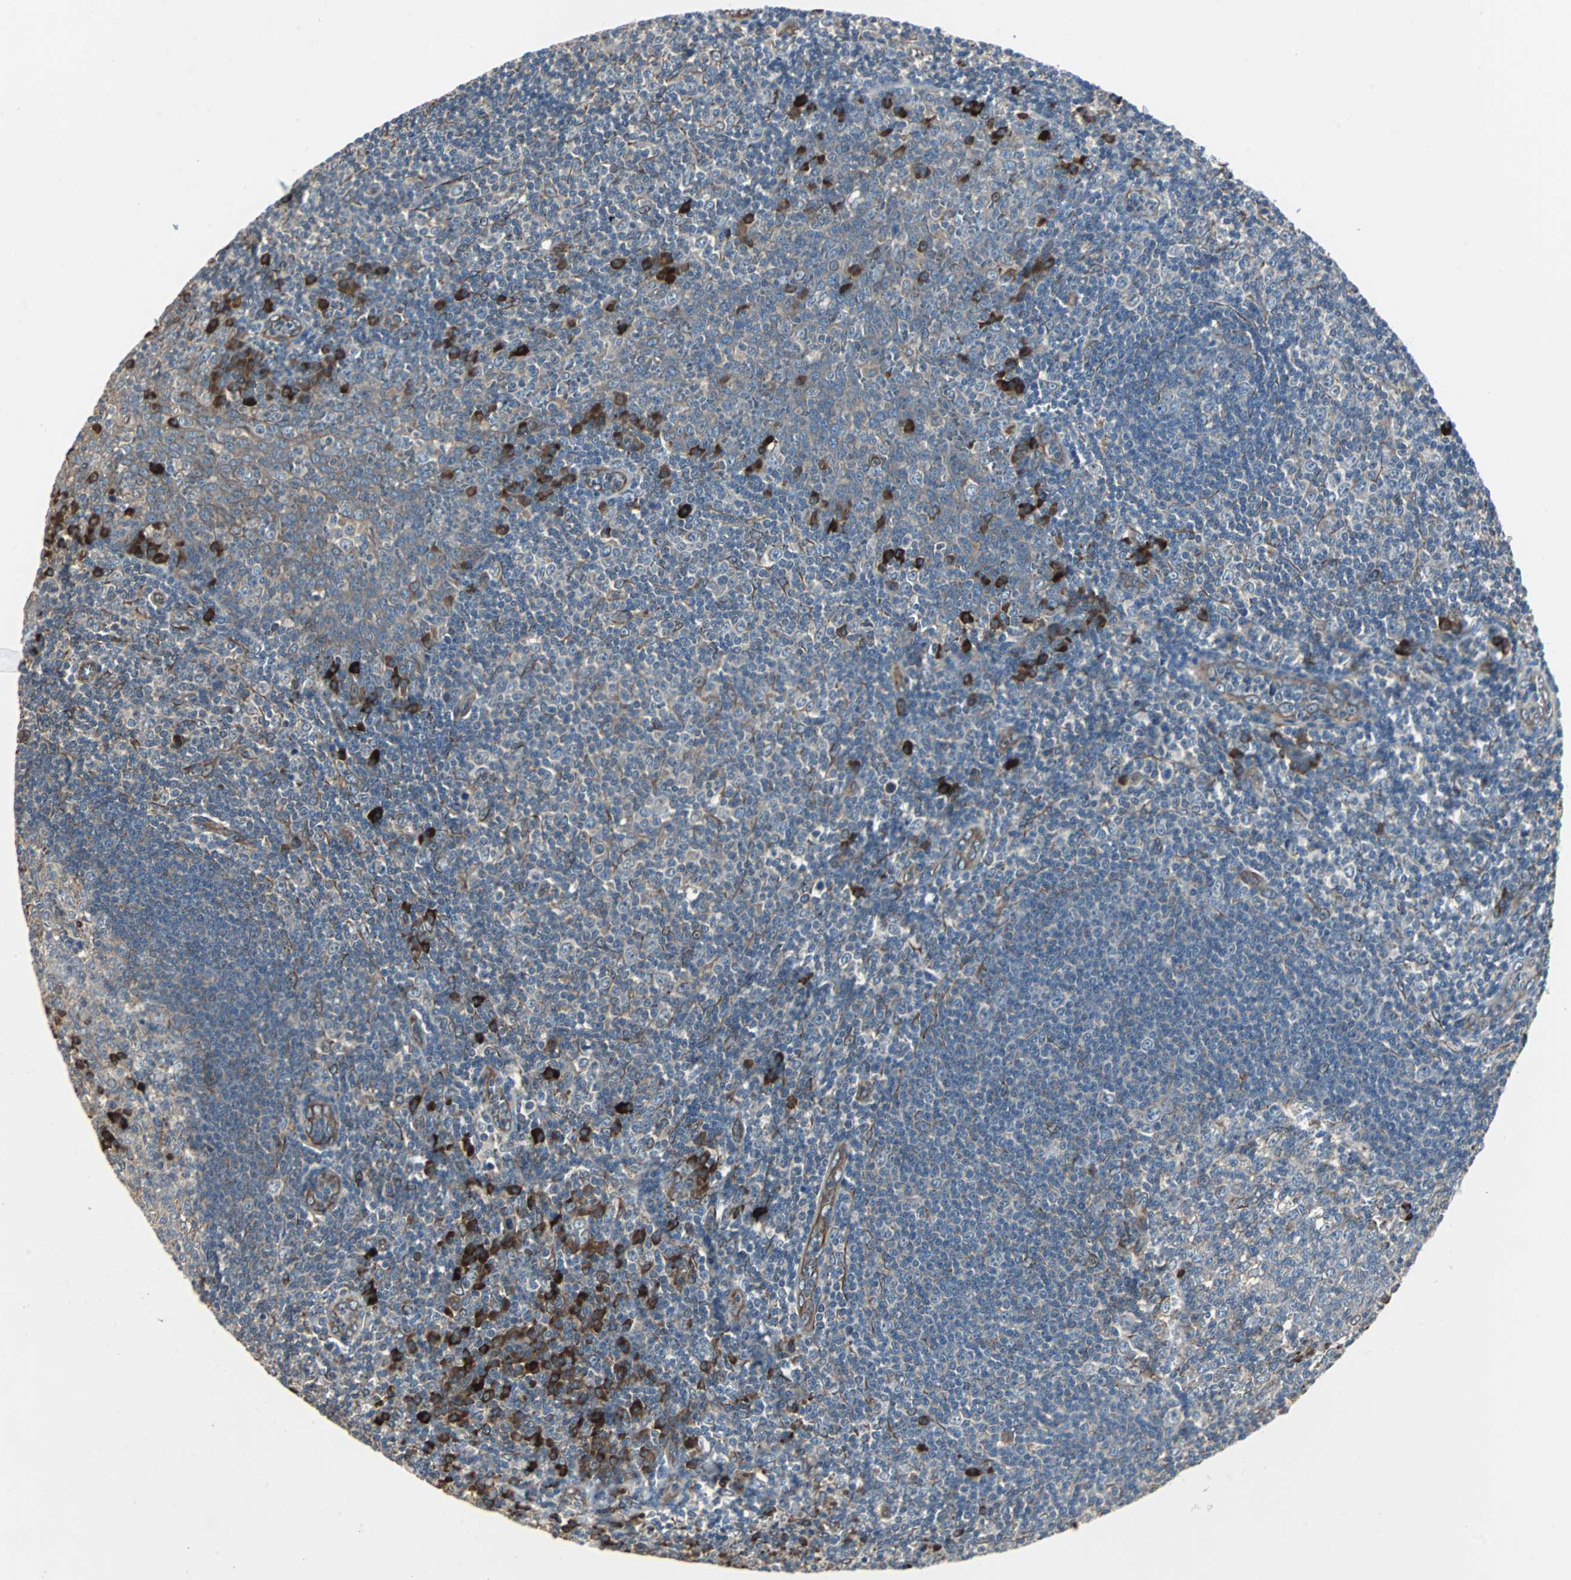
{"staining": {"intensity": "moderate", "quantity": "<25%", "location": "cytoplasmic/membranous"}, "tissue": "tonsil", "cell_type": "Germinal center cells", "image_type": "normal", "snomed": [{"axis": "morphology", "description": "Normal tissue, NOS"}, {"axis": "topography", "description": "Tonsil"}], "caption": "IHC histopathology image of benign tonsil stained for a protein (brown), which reveals low levels of moderate cytoplasmic/membranous positivity in approximately <25% of germinal center cells.", "gene": "CHP1", "patient": {"sex": "male", "age": 31}}